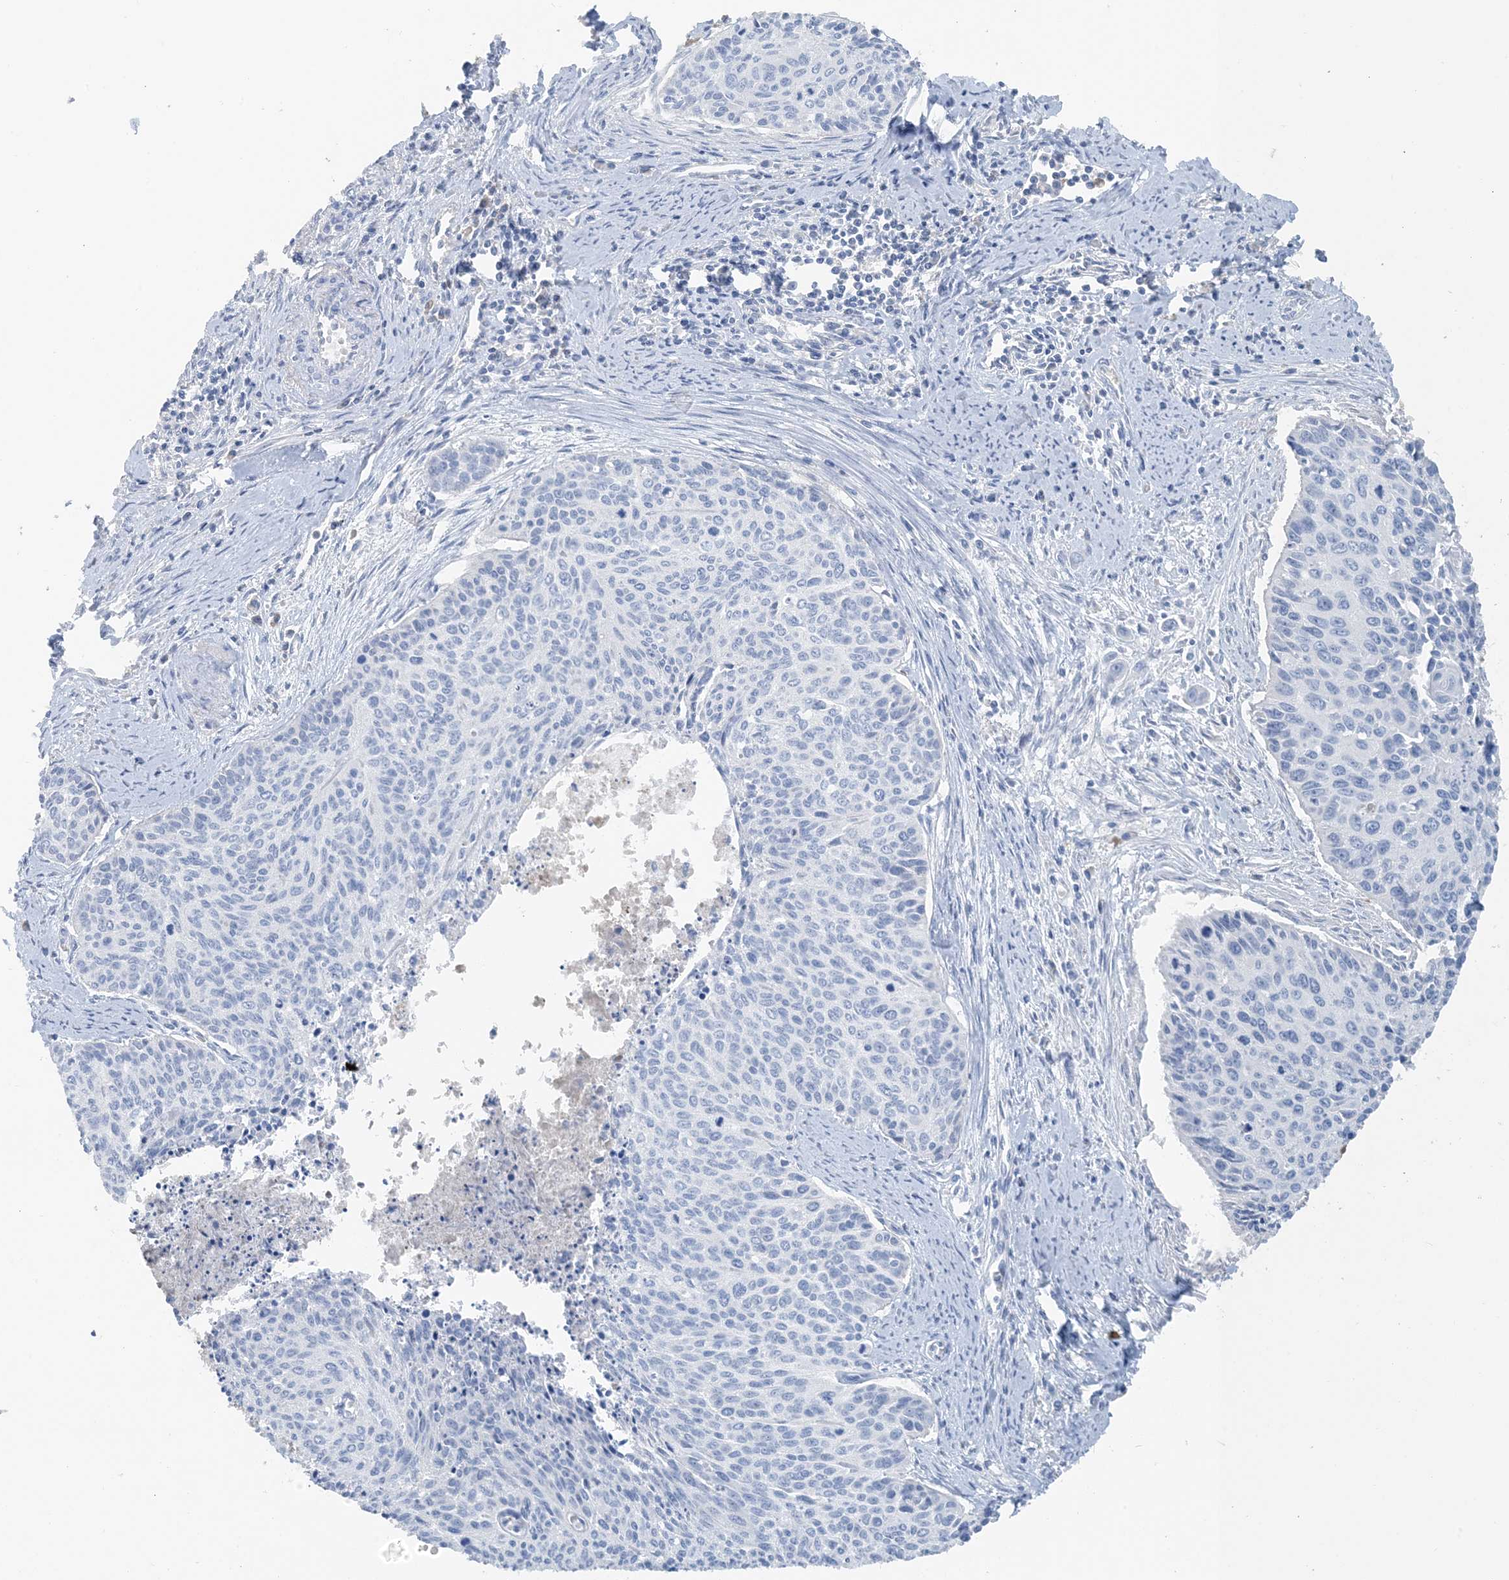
{"staining": {"intensity": "negative", "quantity": "none", "location": "none"}, "tissue": "cervical cancer", "cell_type": "Tumor cells", "image_type": "cancer", "snomed": [{"axis": "morphology", "description": "Squamous cell carcinoma, NOS"}, {"axis": "topography", "description": "Cervix"}], "caption": "Tumor cells are negative for protein expression in human cervical cancer.", "gene": "CTRL", "patient": {"sex": "female", "age": 55}}